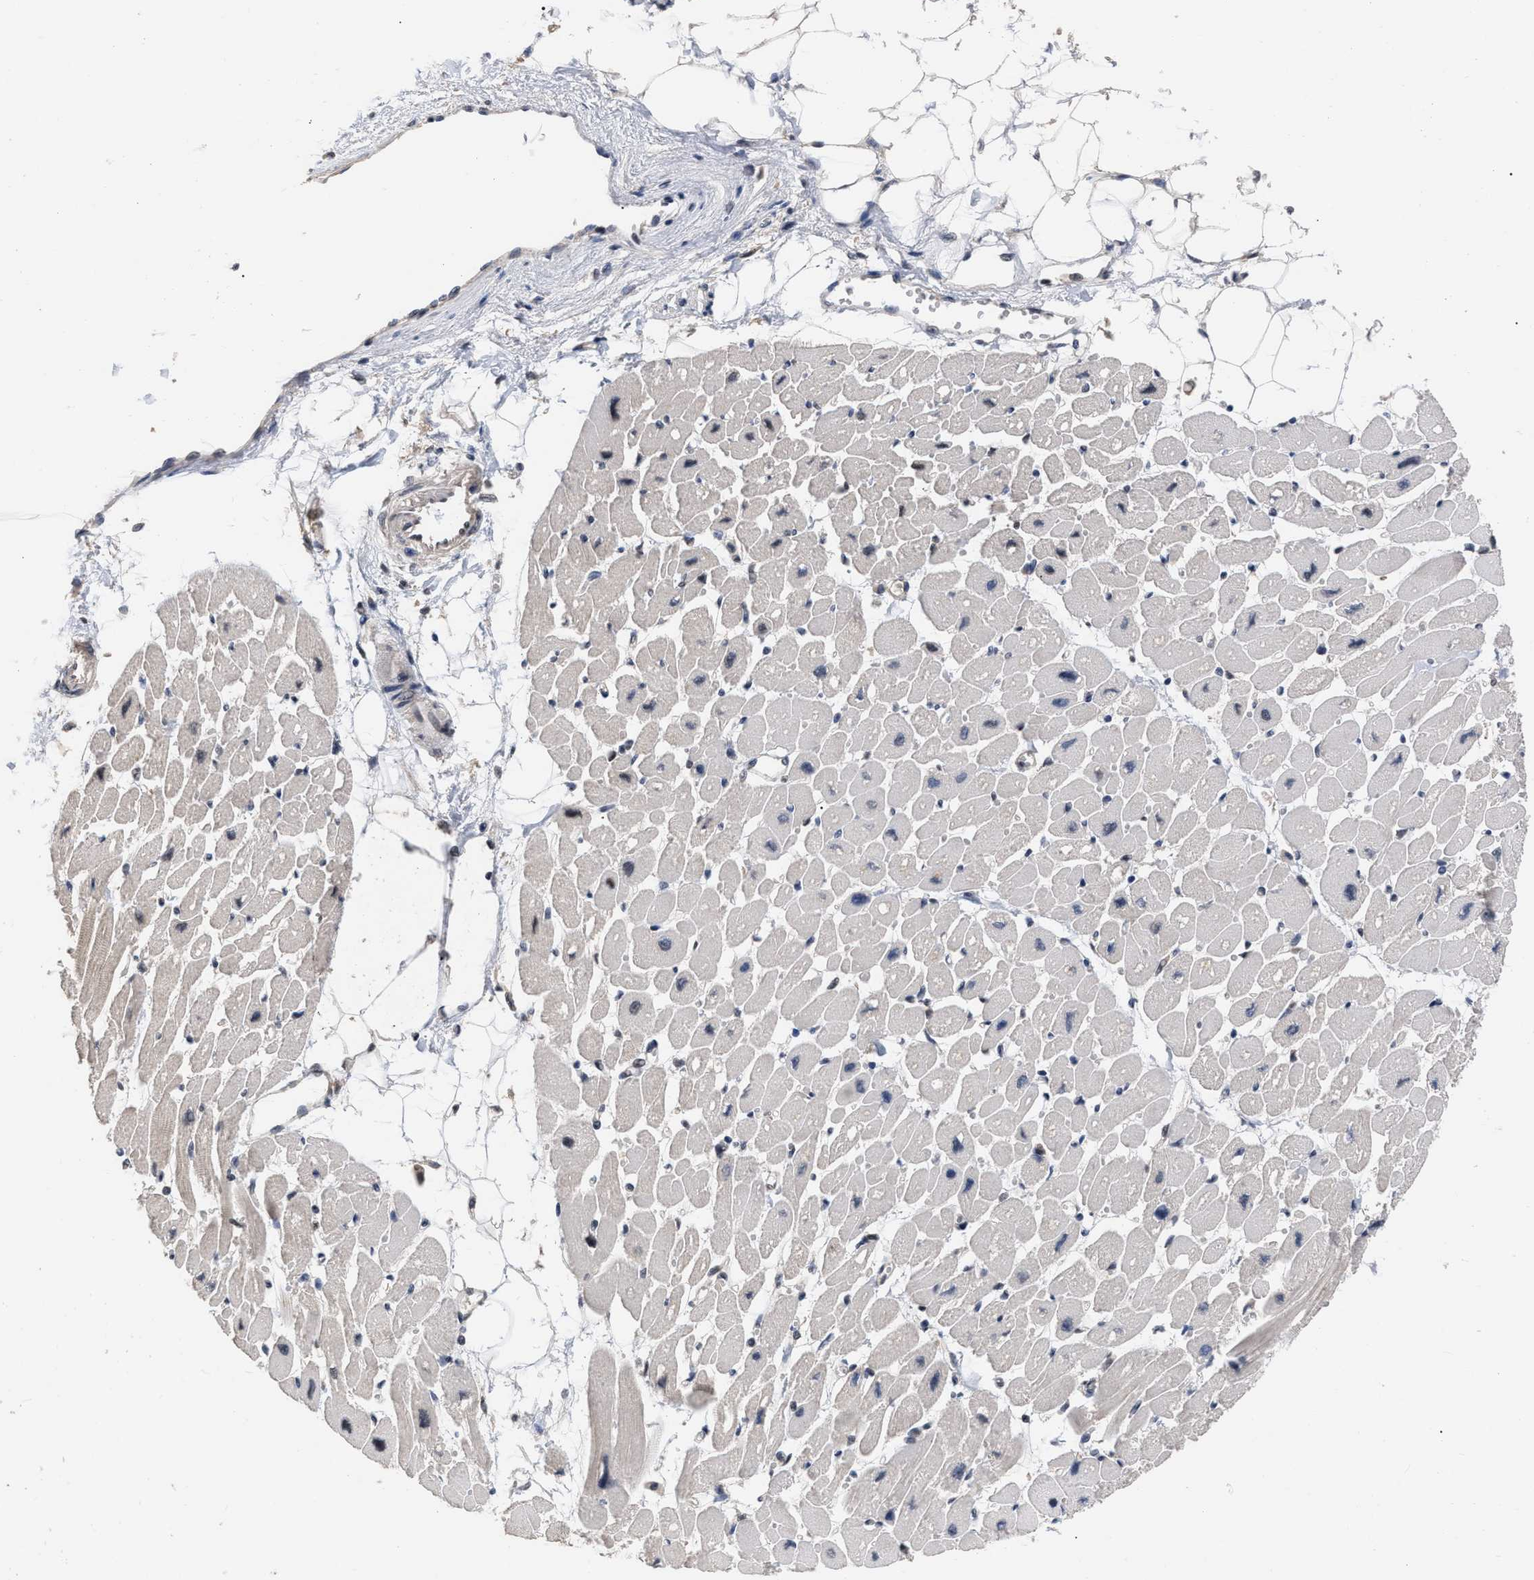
{"staining": {"intensity": "moderate", "quantity": "<25%", "location": "cytoplasmic/membranous,nuclear"}, "tissue": "heart muscle", "cell_type": "Cardiomyocytes", "image_type": "normal", "snomed": [{"axis": "morphology", "description": "Normal tissue, NOS"}, {"axis": "topography", "description": "Heart"}], "caption": "The image reveals immunohistochemical staining of benign heart muscle. There is moderate cytoplasmic/membranous,nuclear staining is appreciated in approximately <25% of cardiomyocytes.", "gene": "JAZF1", "patient": {"sex": "female", "age": 54}}